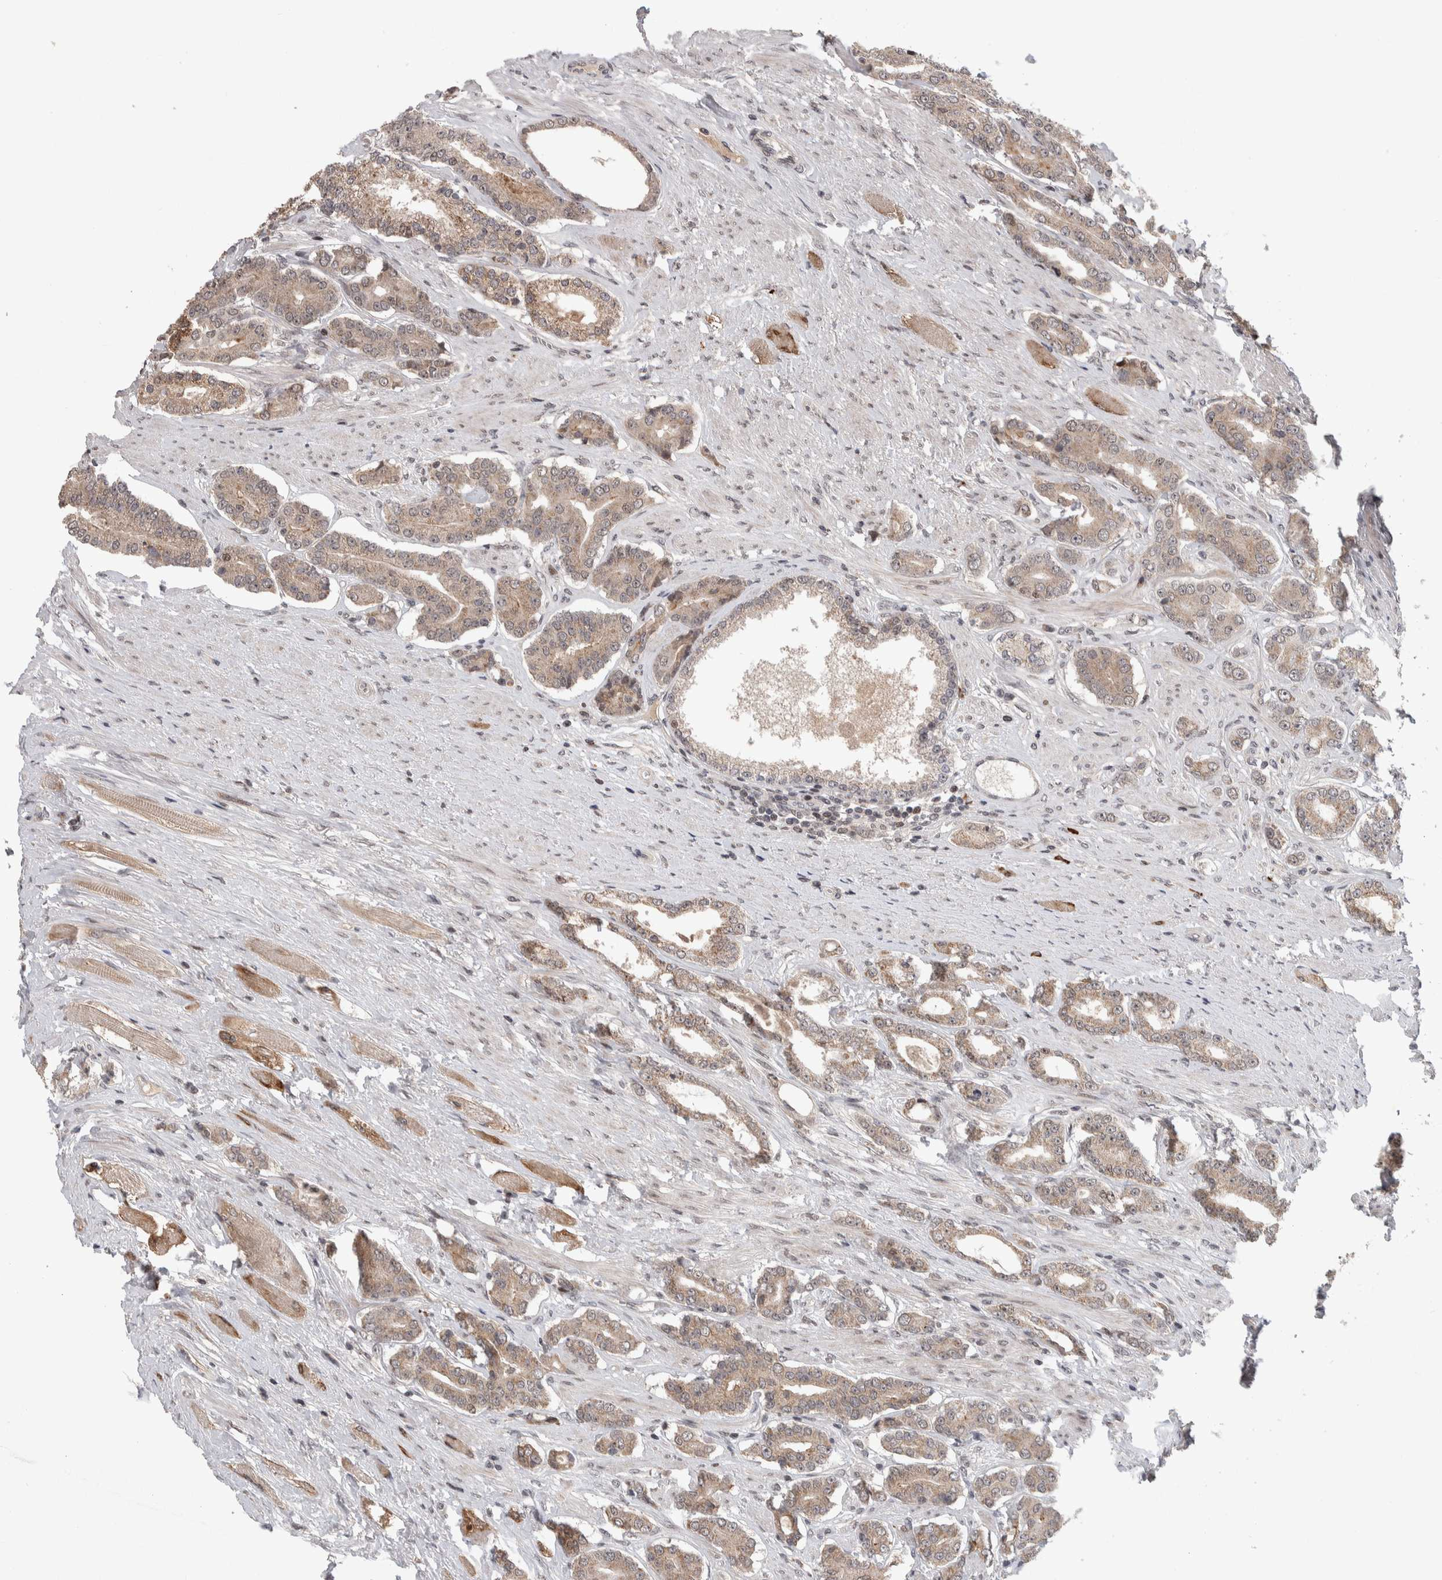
{"staining": {"intensity": "weak", "quantity": ">75%", "location": "cytoplasmic/membranous"}, "tissue": "prostate cancer", "cell_type": "Tumor cells", "image_type": "cancer", "snomed": [{"axis": "morphology", "description": "Adenocarcinoma, High grade"}, {"axis": "topography", "description": "Prostate"}], "caption": "Prostate cancer tissue displays weak cytoplasmic/membranous expression in approximately >75% of tumor cells", "gene": "ZNF592", "patient": {"sex": "male", "age": 71}}